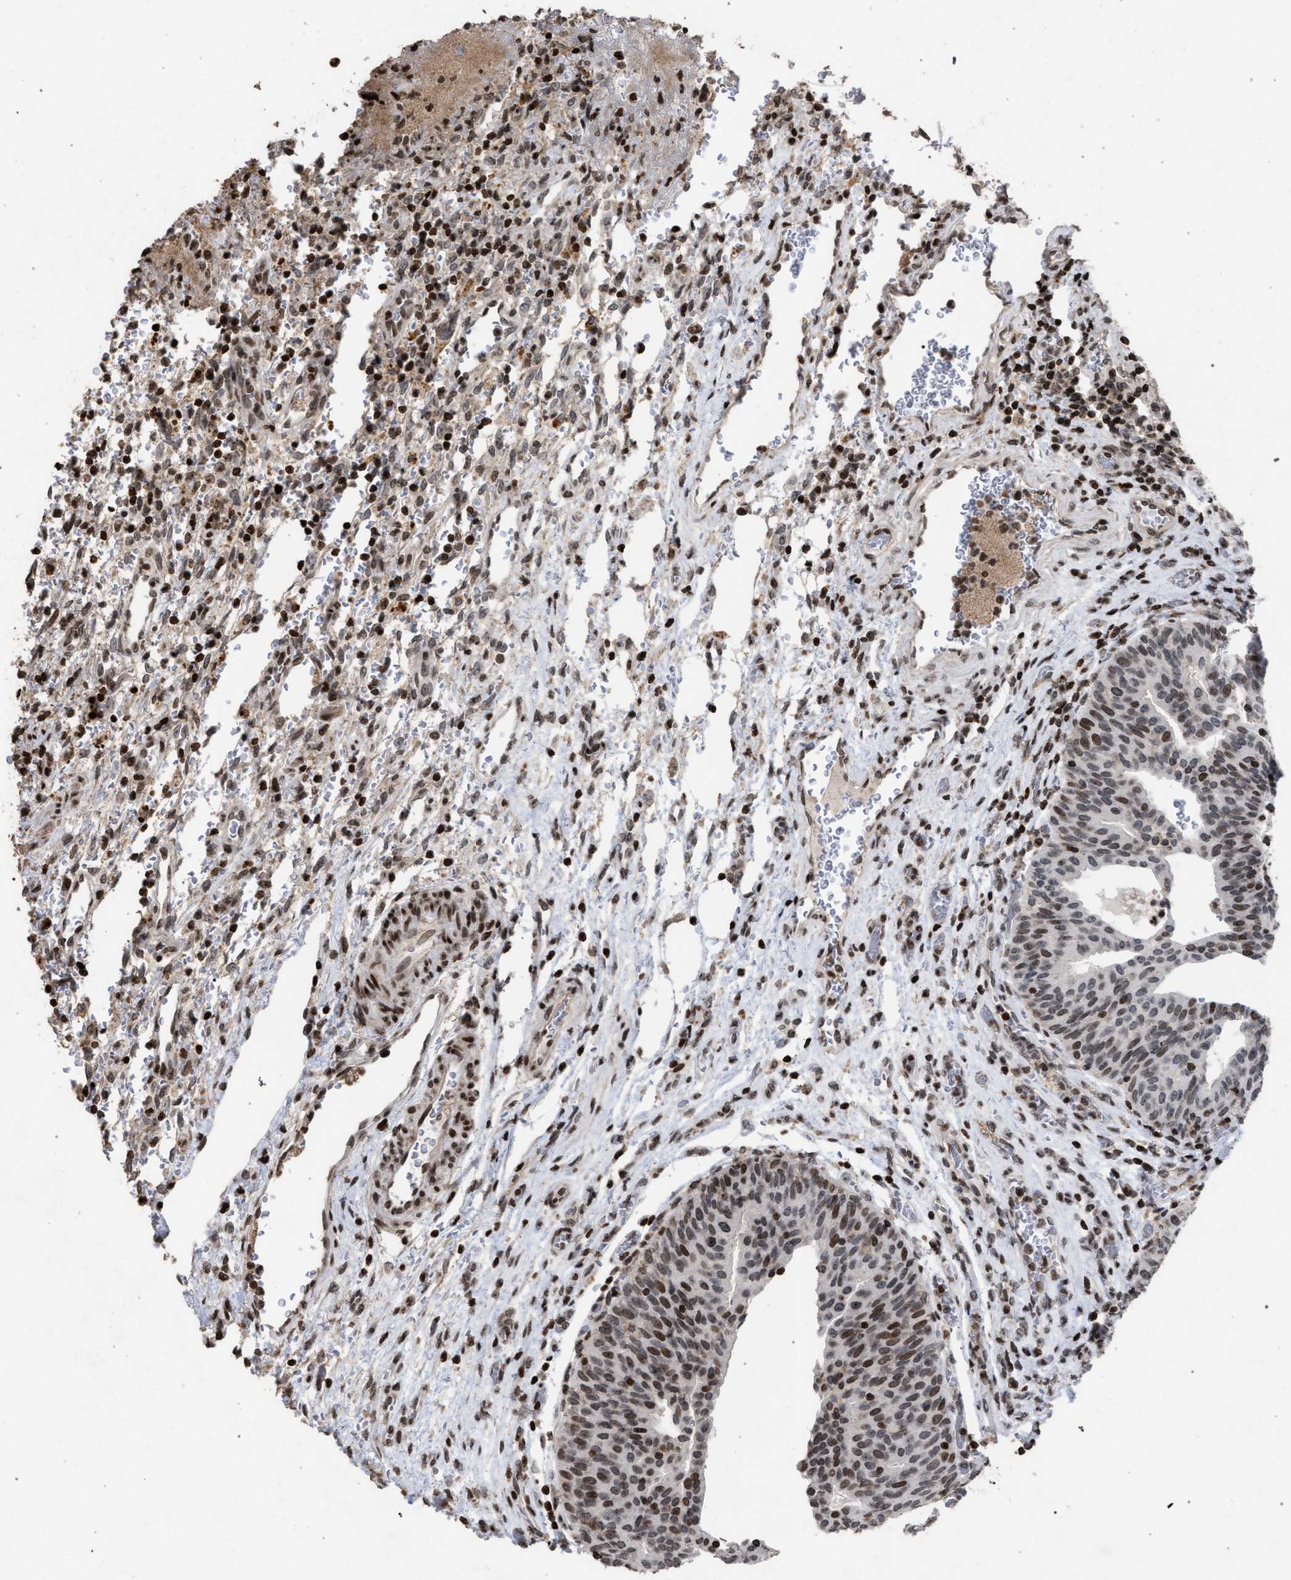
{"staining": {"intensity": "moderate", "quantity": "<25%", "location": "nuclear"}, "tissue": "urothelial cancer", "cell_type": "Tumor cells", "image_type": "cancer", "snomed": [{"axis": "morphology", "description": "Urothelial carcinoma, Low grade"}, {"axis": "morphology", "description": "Urothelial carcinoma, High grade"}, {"axis": "topography", "description": "Urinary bladder"}], "caption": "IHC of human low-grade urothelial carcinoma reveals low levels of moderate nuclear positivity in about <25% of tumor cells.", "gene": "FOXD3", "patient": {"sex": "male", "age": 35}}